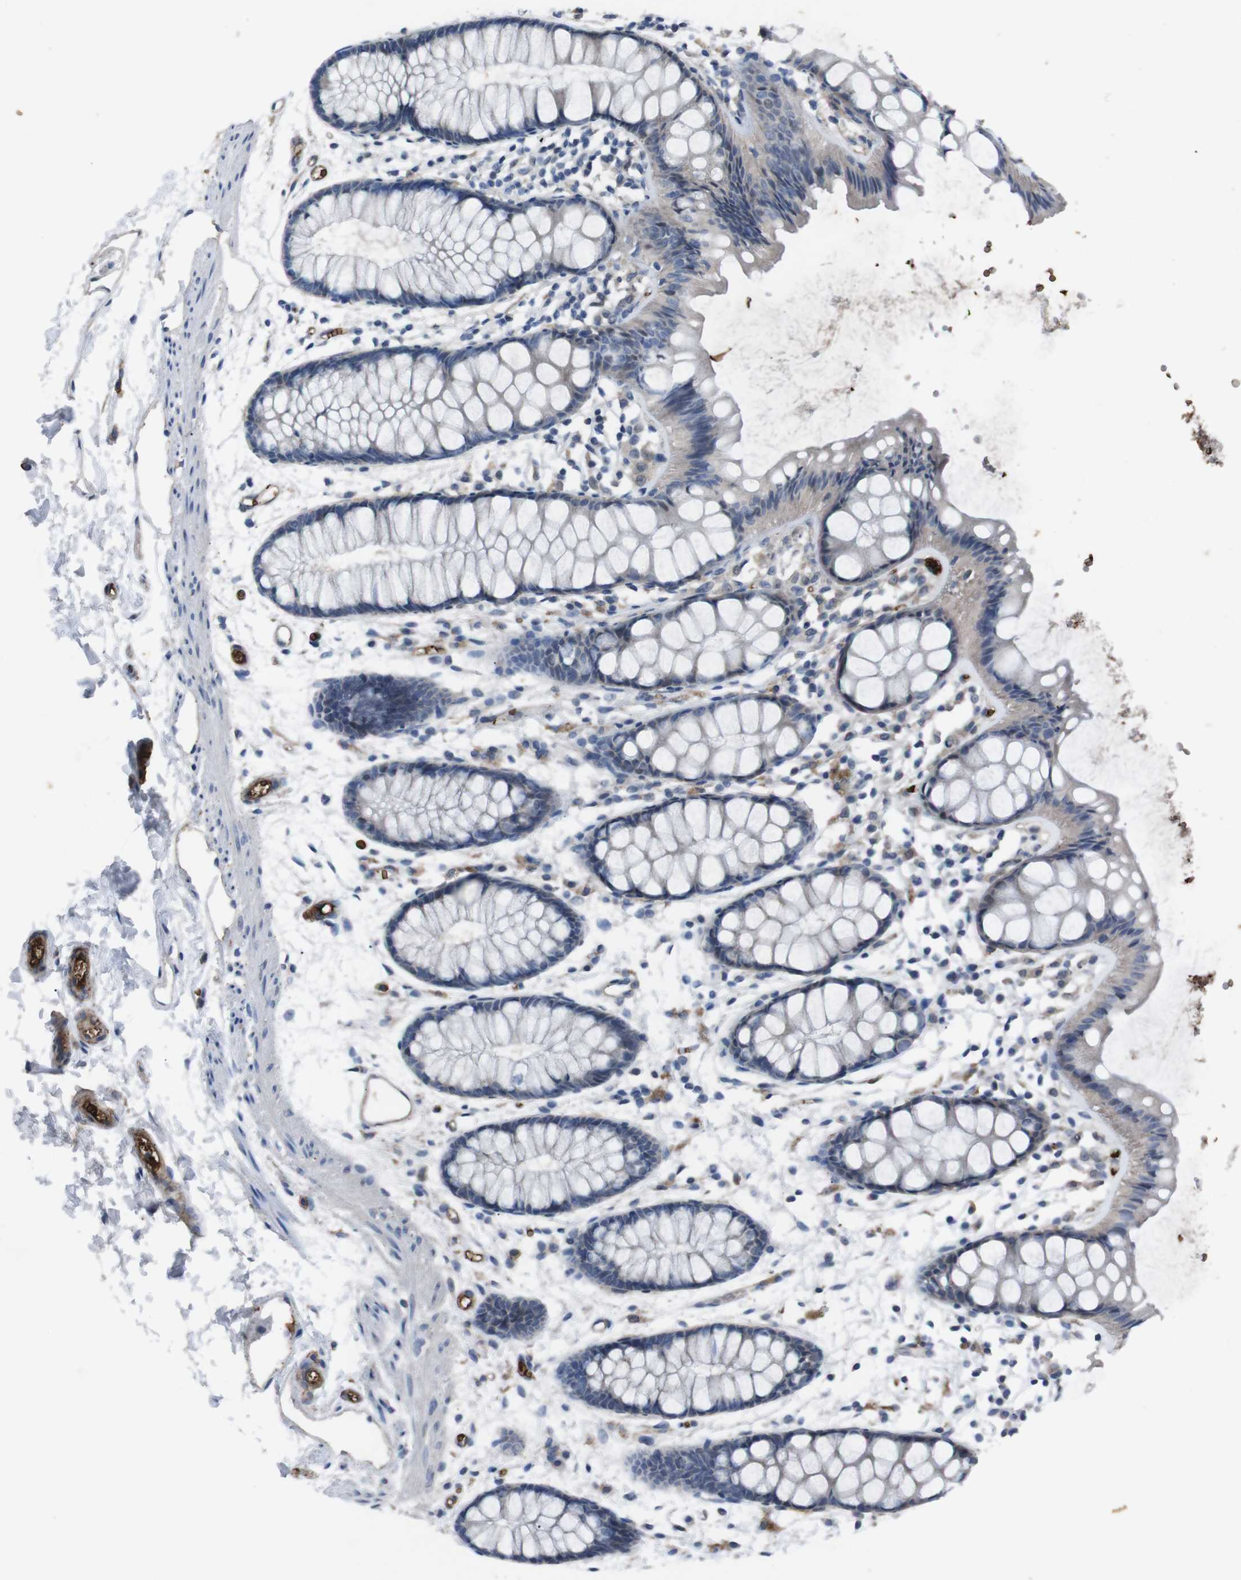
{"staining": {"intensity": "weak", "quantity": "<25%", "location": "cytoplasmic/membranous"}, "tissue": "rectum", "cell_type": "Glandular cells", "image_type": "normal", "snomed": [{"axis": "morphology", "description": "Normal tissue, NOS"}, {"axis": "topography", "description": "Rectum"}], "caption": "Immunohistochemistry (IHC) of unremarkable rectum reveals no expression in glandular cells.", "gene": "SPTB", "patient": {"sex": "female", "age": 66}}